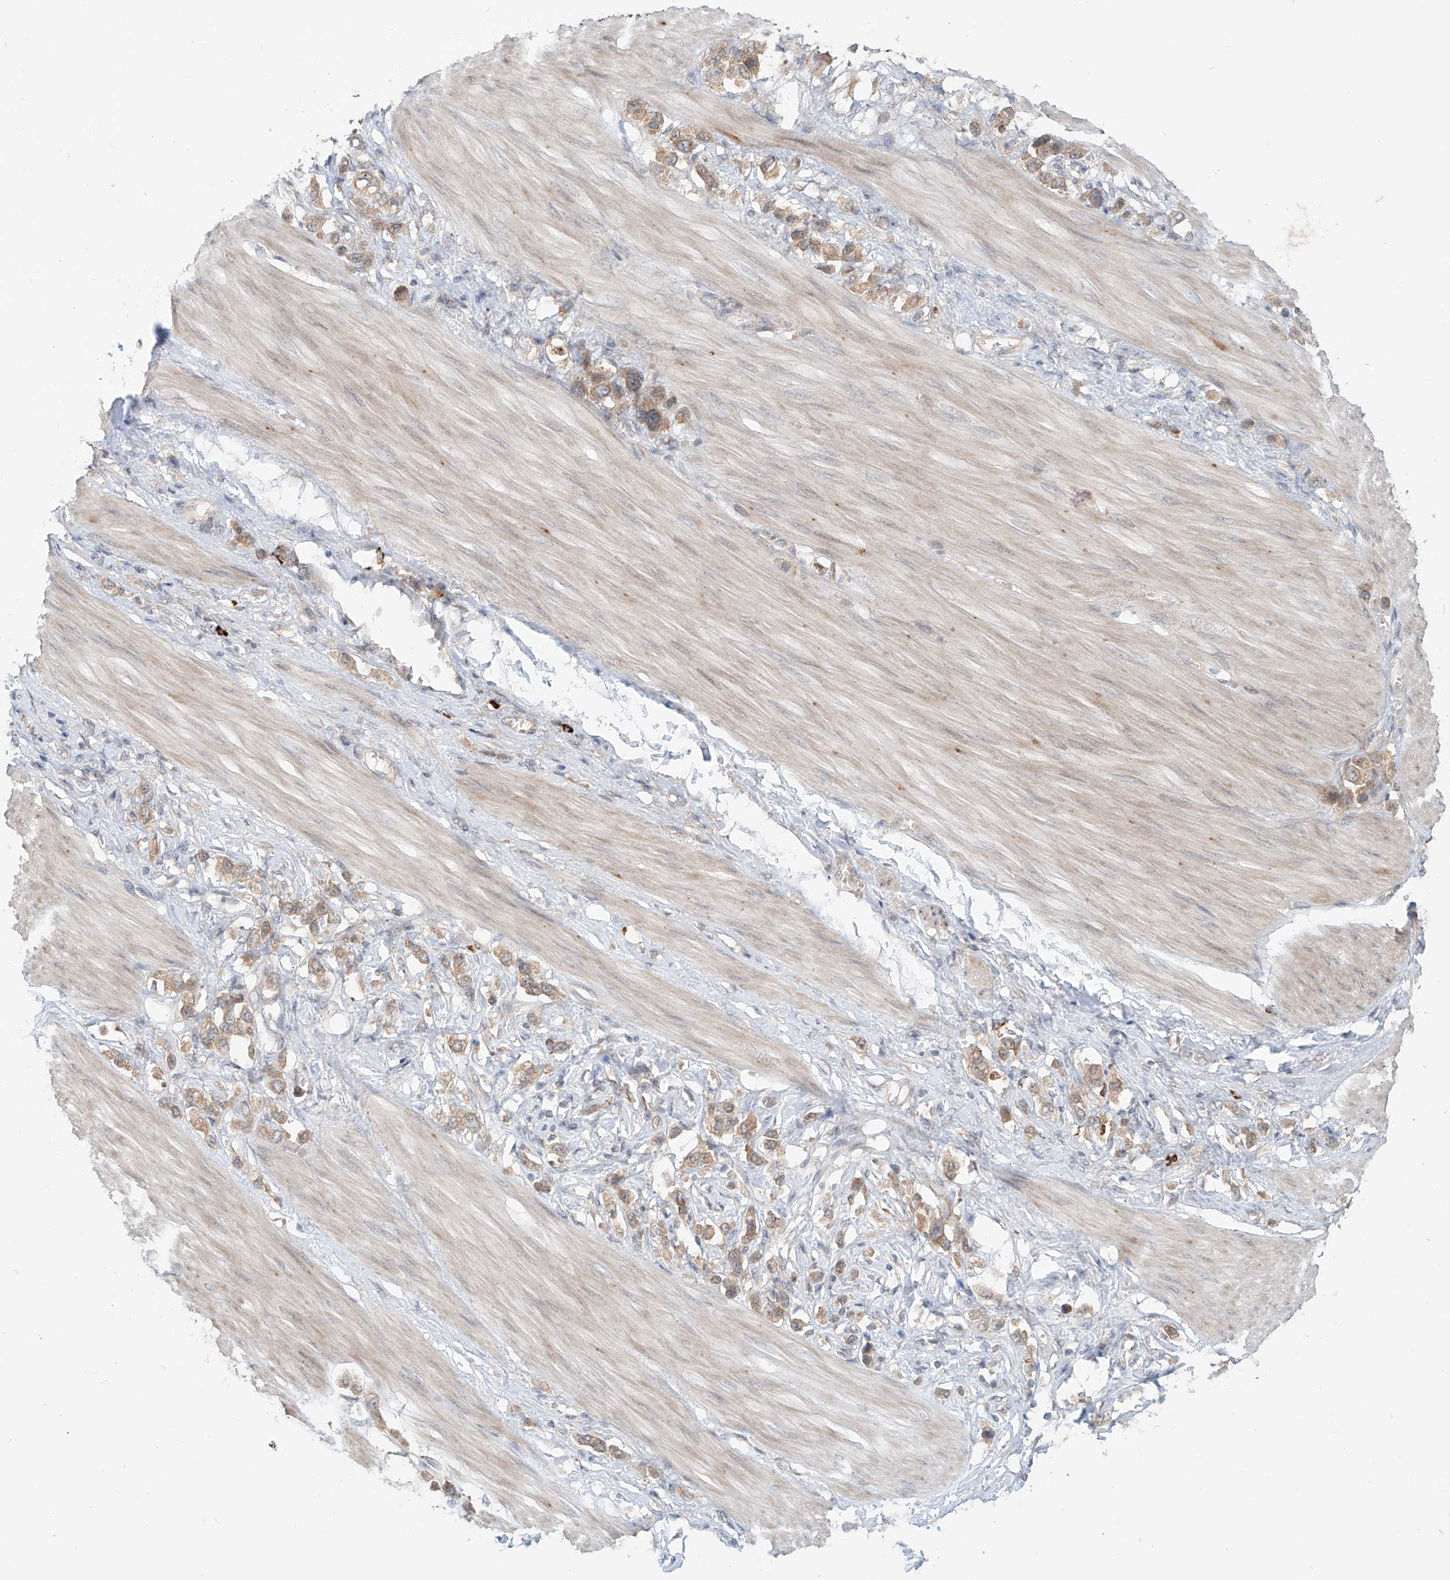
{"staining": {"intensity": "moderate", "quantity": ">75%", "location": "cytoplasmic/membranous"}, "tissue": "stomach cancer", "cell_type": "Tumor cells", "image_type": "cancer", "snomed": [{"axis": "morphology", "description": "Adenocarcinoma, NOS"}, {"axis": "topography", "description": "Stomach"}], "caption": "Immunohistochemical staining of stomach adenocarcinoma shows moderate cytoplasmic/membranous protein positivity in about >75% of tumor cells.", "gene": "MTUS2", "patient": {"sex": "female", "age": 65}}